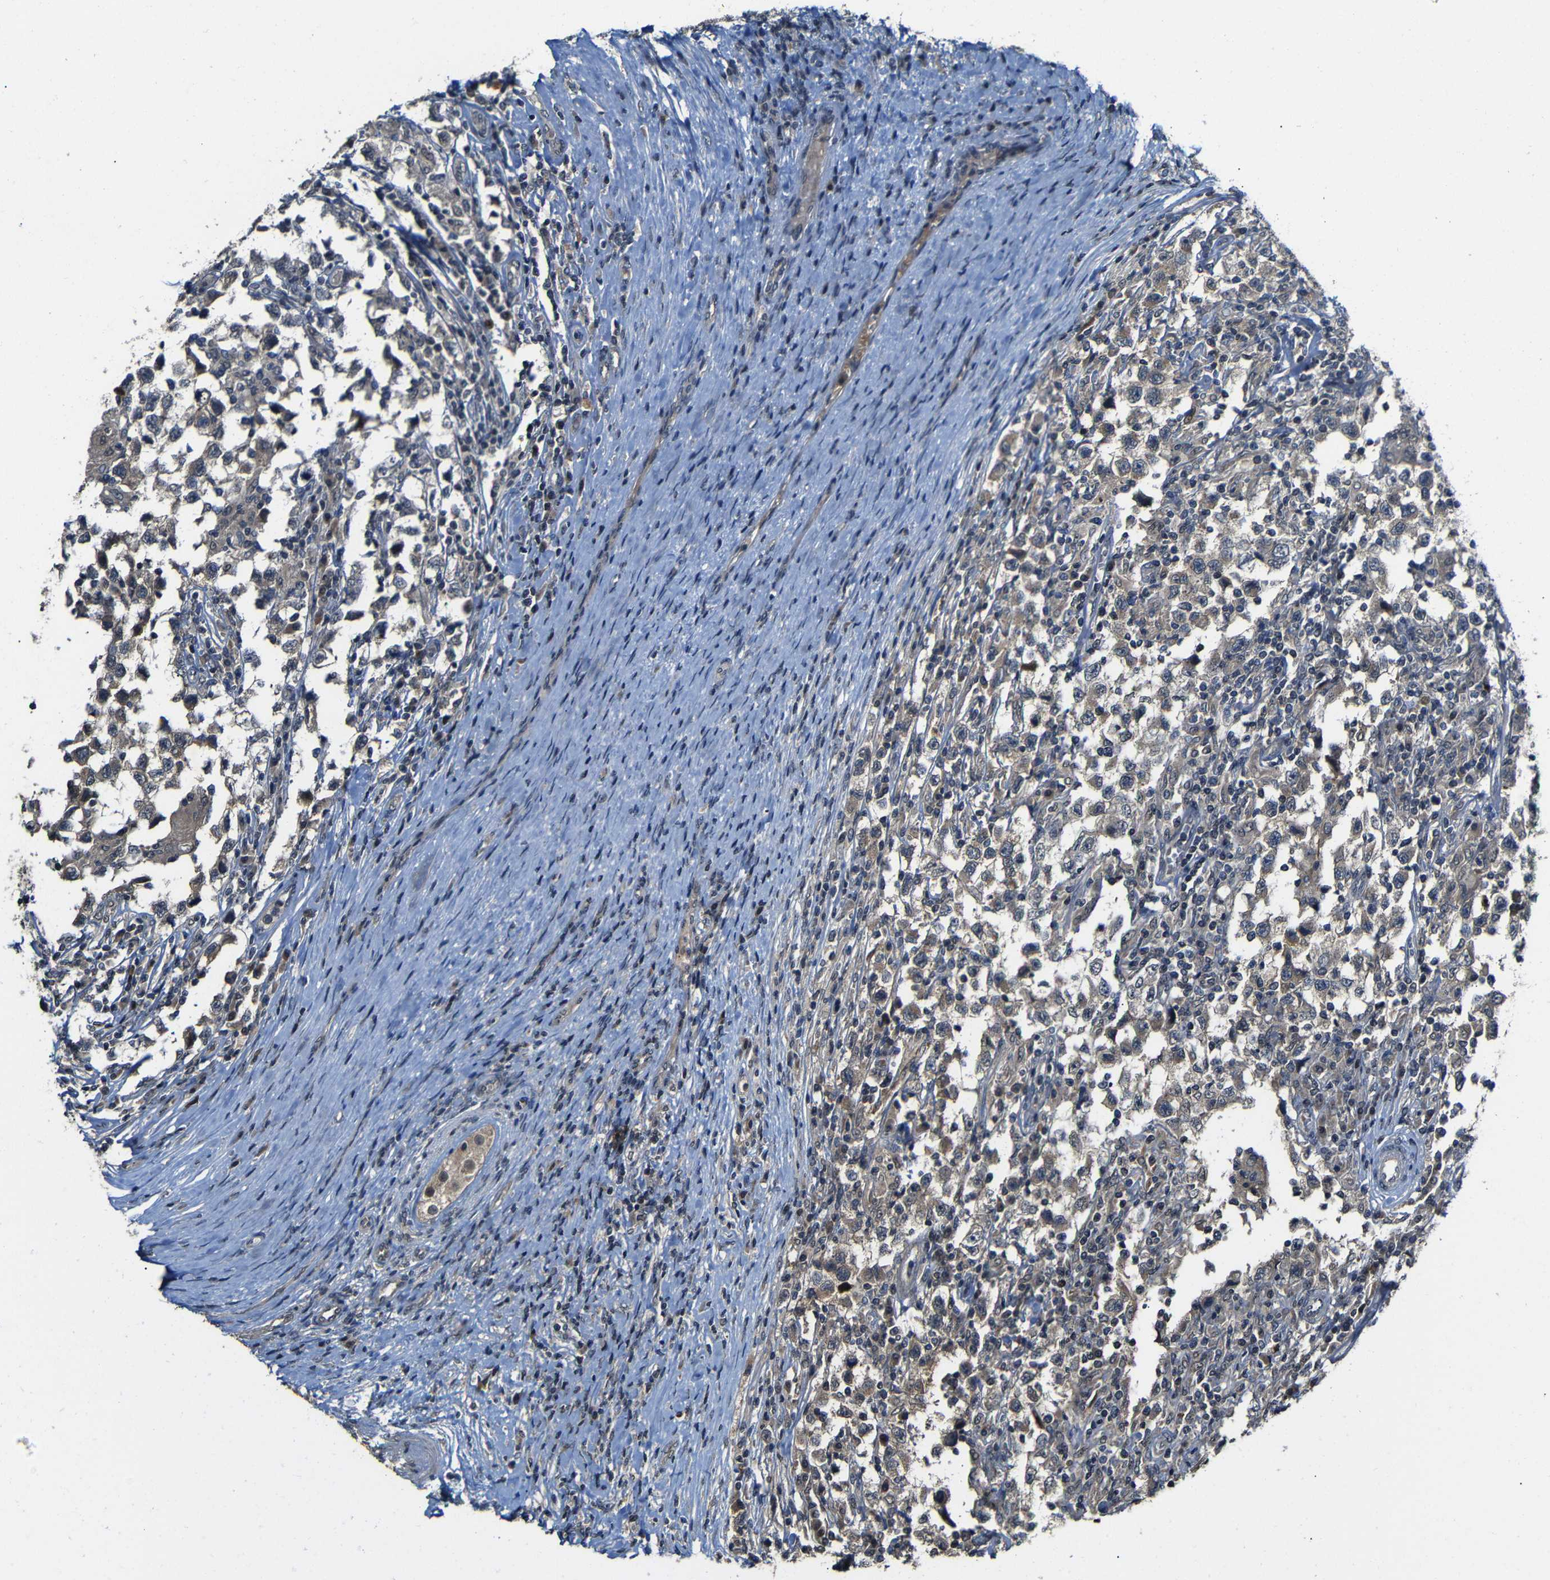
{"staining": {"intensity": "weak", "quantity": "25%-75%", "location": "cytoplasmic/membranous"}, "tissue": "testis cancer", "cell_type": "Tumor cells", "image_type": "cancer", "snomed": [{"axis": "morphology", "description": "Carcinoma, Embryonal, NOS"}, {"axis": "topography", "description": "Testis"}], "caption": "Immunohistochemical staining of human testis embryonal carcinoma displays weak cytoplasmic/membranous protein expression in approximately 25%-75% of tumor cells.", "gene": "ATG12", "patient": {"sex": "male", "age": 21}}